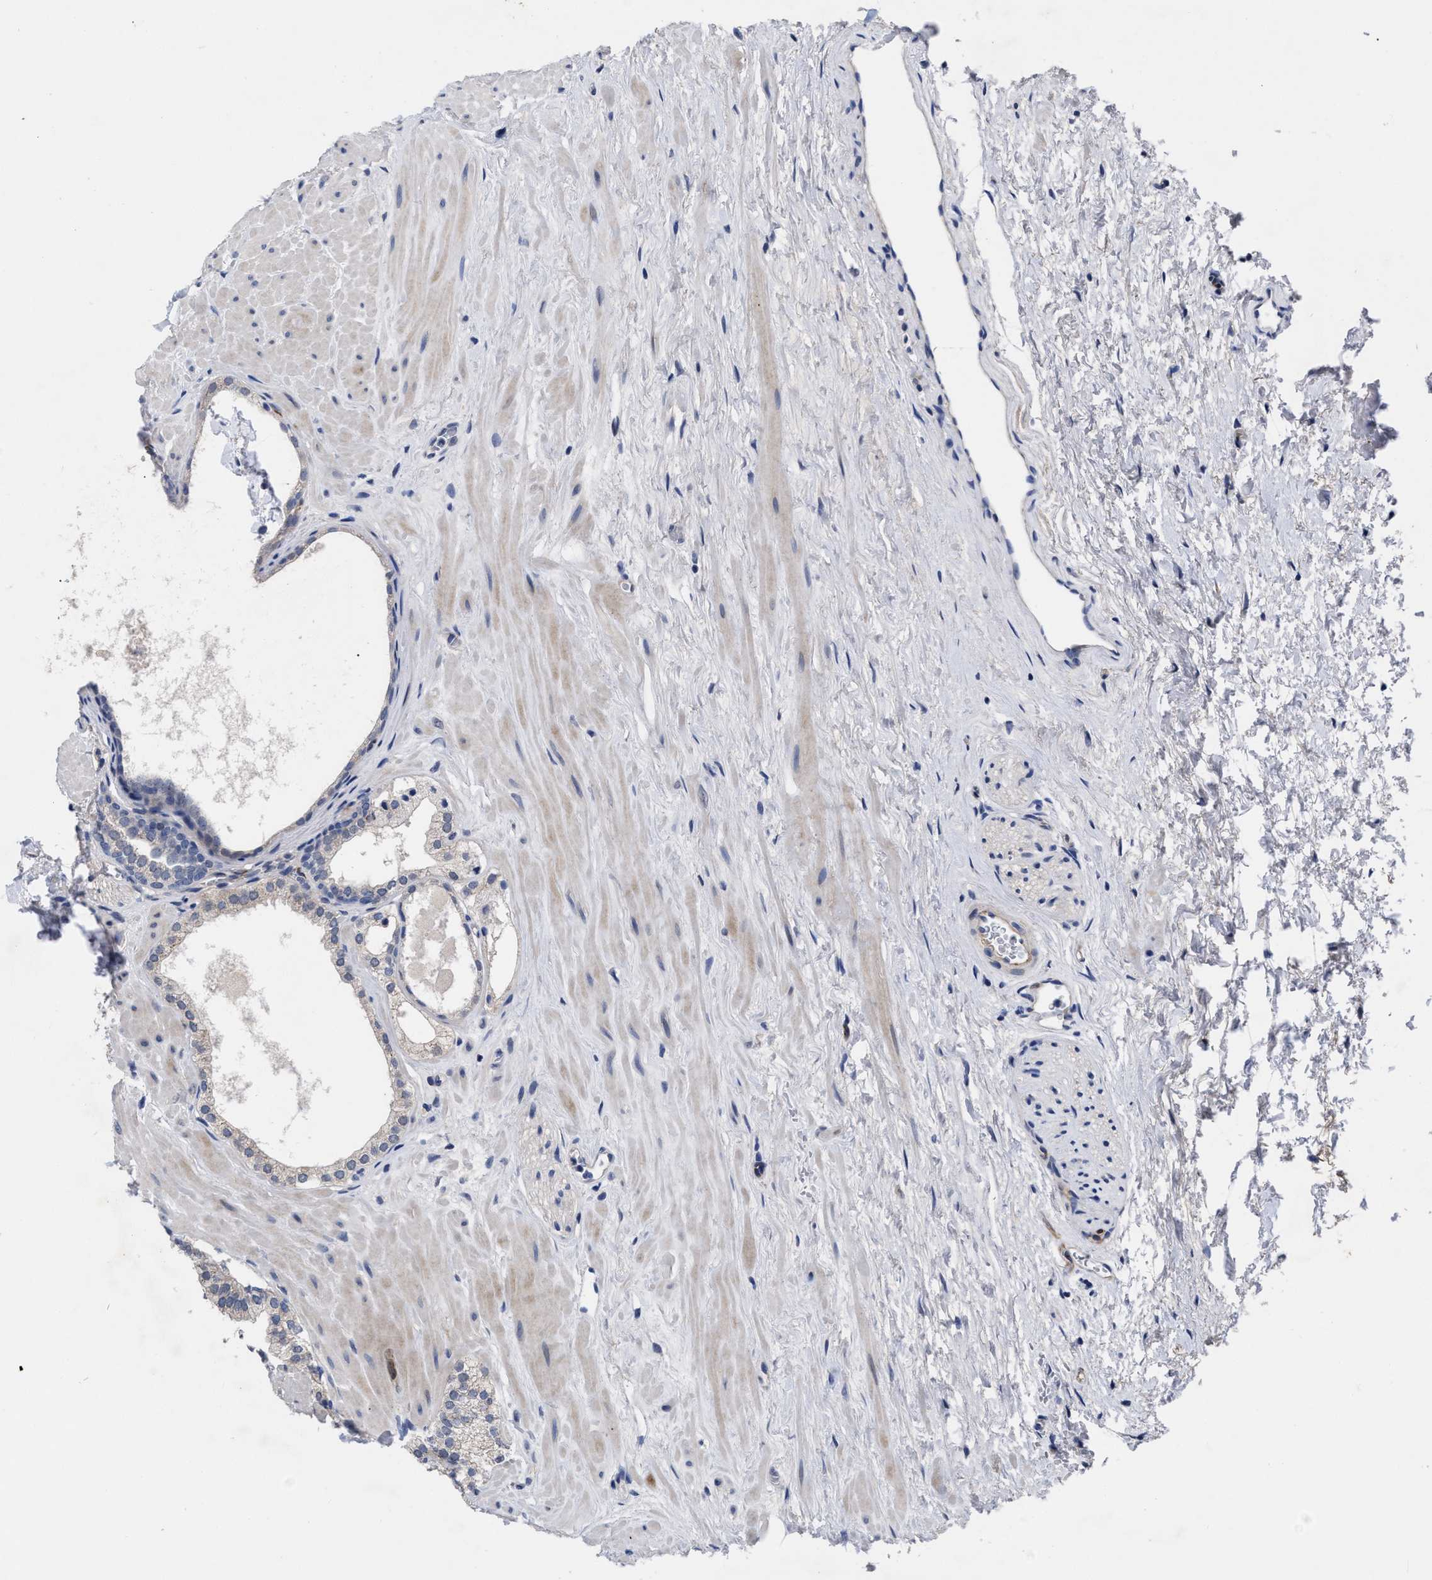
{"staining": {"intensity": "negative", "quantity": "none", "location": "none"}, "tissue": "prostate", "cell_type": "Glandular cells", "image_type": "normal", "snomed": [{"axis": "morphology", "description": "Normal tissue, NOS"}, {"axis": "morphology", "description": "Urothelial carcinoma, Low grade"}, {"axis": "topography", "description": "Urinary bladder"}, {"axis": "topography", "description": "Prostate"}], "caption": "Immunohistochemistry (IHC) photomicrograph of unremarkable prostate: human prostate stained with DAB (3,3'-diaminobenzidine) displays no significant protein positivity in glandular cells.", "gene": "CCN5", "patient": {"sex": "male", "age": 60}}